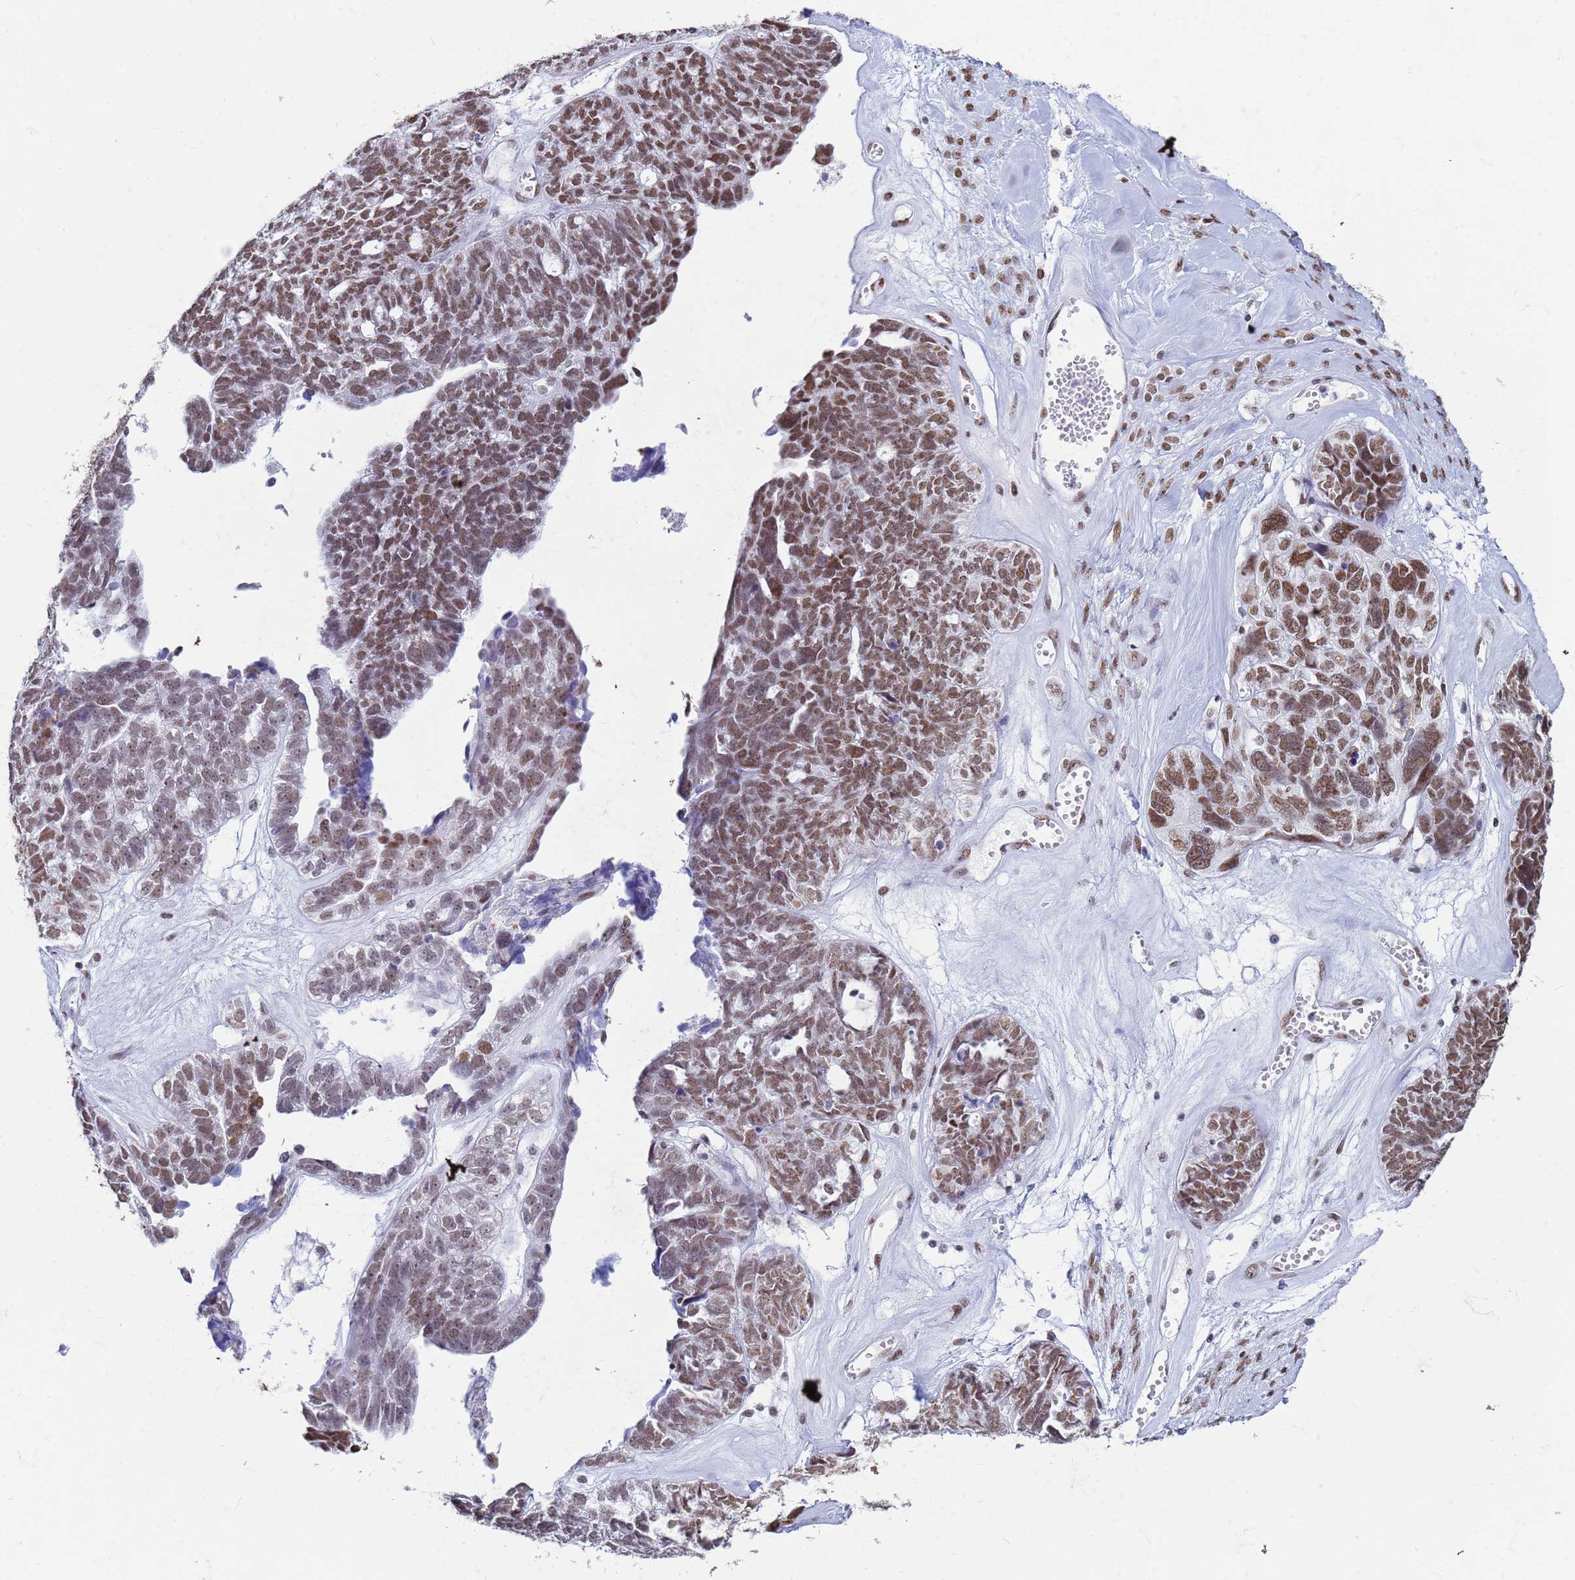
{"staining": {"intensity": "moderate", "quantity": ">75%", "location": "nuclear"}, "tissue": "ovarian cancer", "cell_type": "Tumor cells", "image_type": "cancer", "snomed": [{"axis": "morphology", "description": "Cystadenocarcinoma, serous, NOS"}, {"axis": "topography", "description": "Ovary"}], "caption": "Protein staining of ovarian cancer (serous cystadenocarcinoma) tissue shows moderate nuclear staining in approximately >75% of tumor cells.", "gene": "FAM170B", "patient": {"sex": "female", "age": 79}}